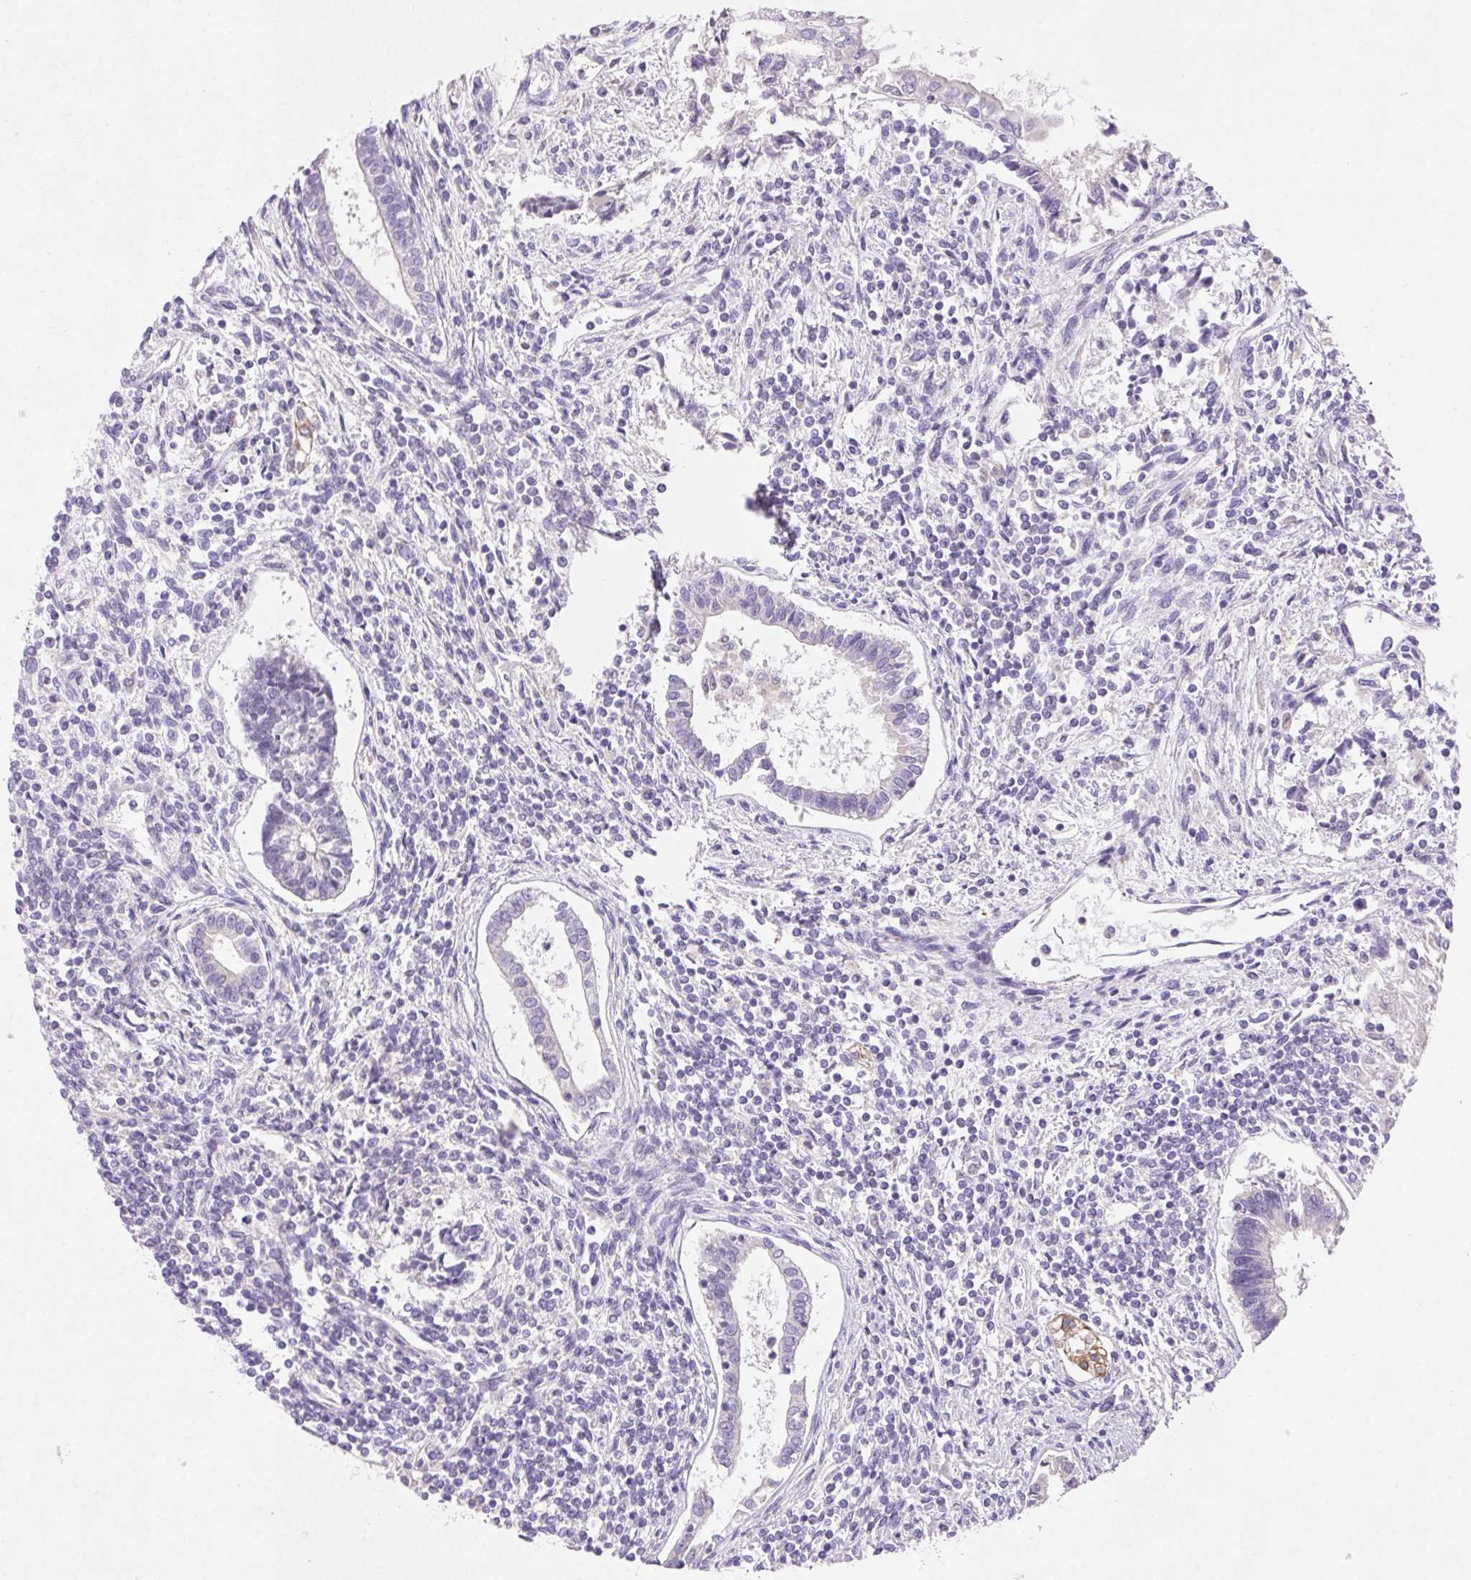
{"staining": {"intensity": "negative", "quantity": "none", "location": "none"}, "tissue": "testis cancer", "cell_type": "Tumor cells", "image_type": "cancer", "snomed": [{"axis": "morphology", "description": "Carcinoma, Embryonal, NOS"}, {"axis": "topography", "description": "Testis"}], "caption": "Testis cancer stained for a protein using immunohistochemistry reveals no expression tumor cells.", "gene": "ARHGAP11B", "patient": {"sex": "male", "age": 37}}